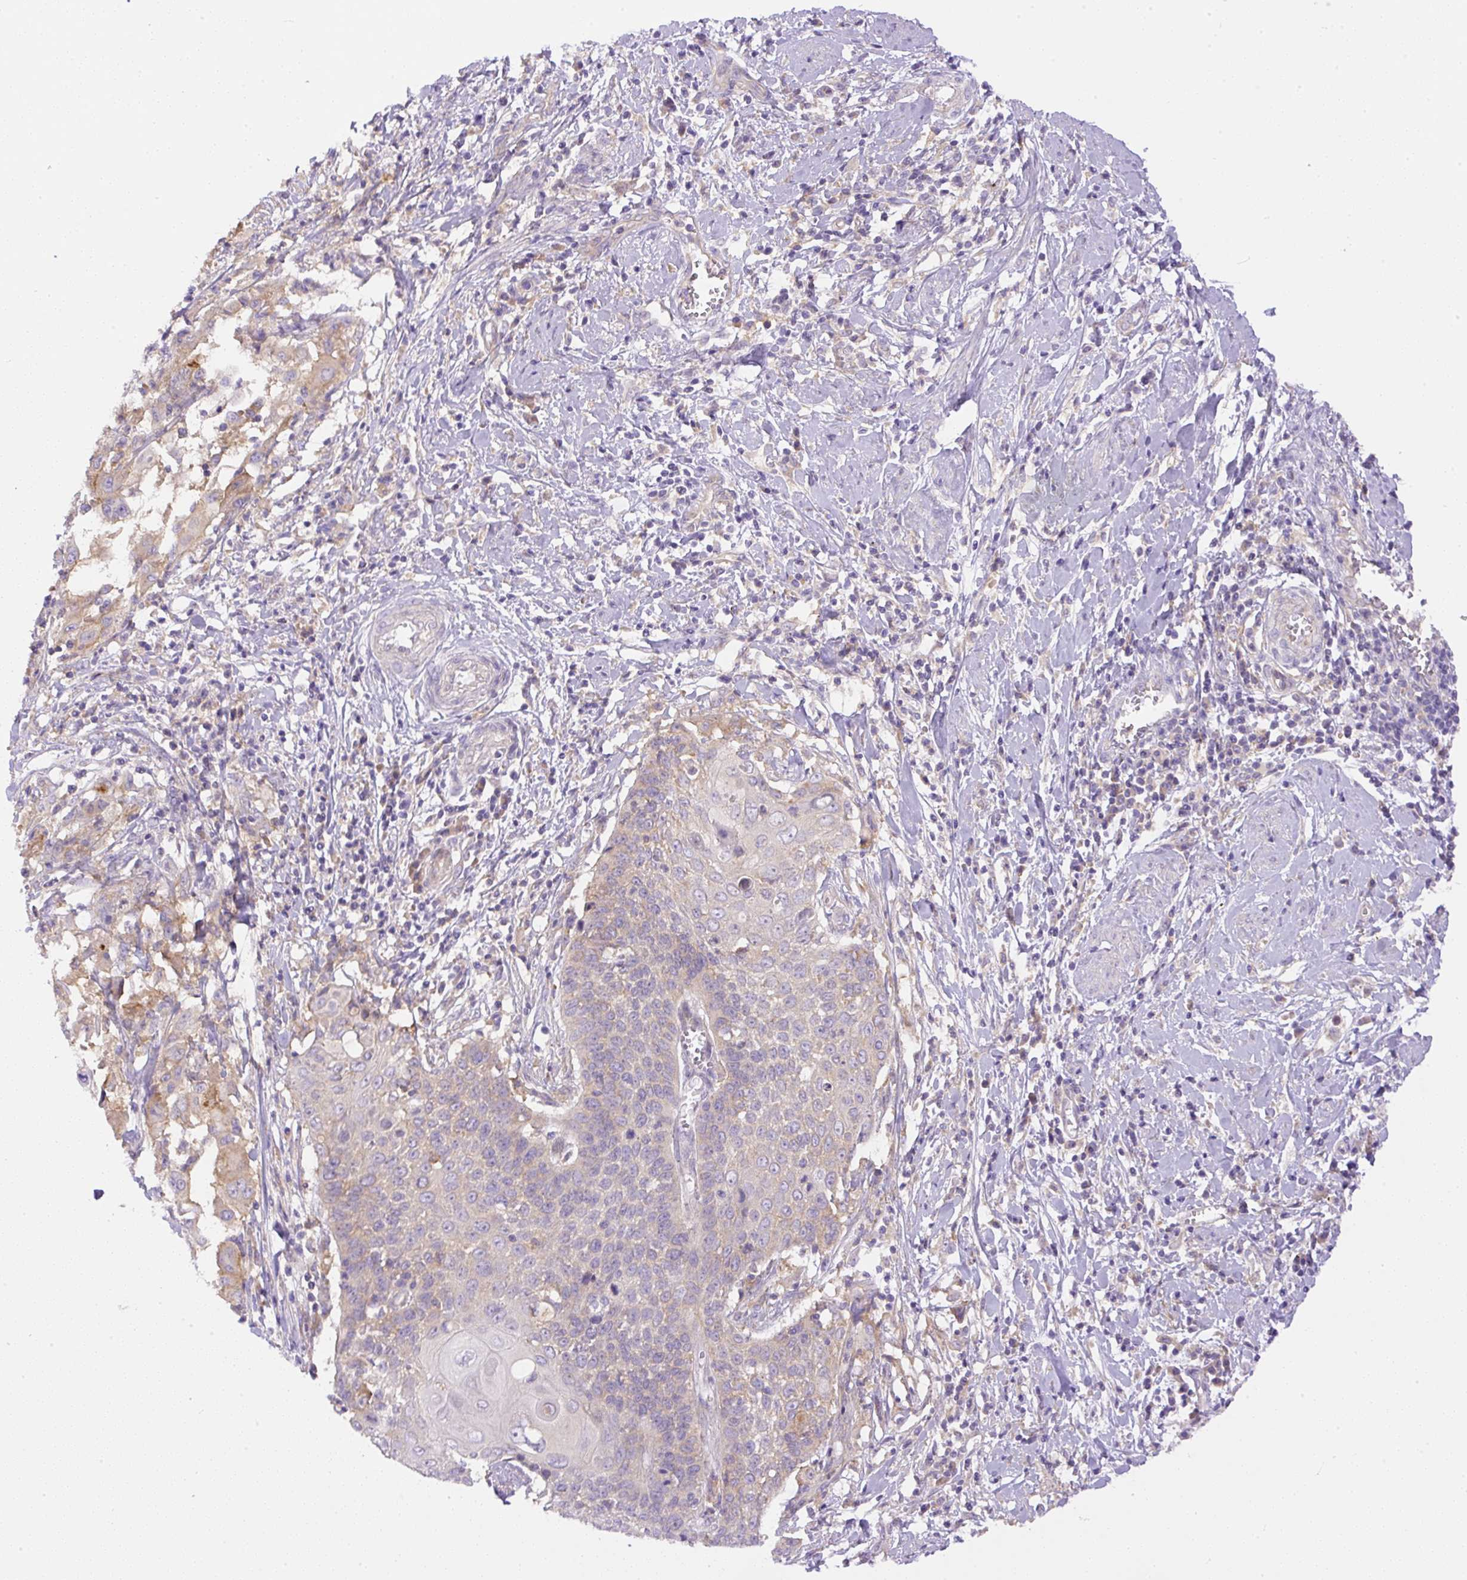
{"staining": {"intensity": "weak", "quantity": "<25%", "location": "cytoplasmic/membranous"}, "tissue": "cervical cancer", "cell_type": "Tumor cells", "image_type": "cancer", "snomed": [{"axis": "morphology", "description": "Squamous cell carcinoma, NOS"}, {"axis": "topography", "description": "Cervix"}], "caption": "High power microscopy photomicrograph of an IHC micrograph of cervical cancer (squamous cell carcinoma), revealing no significant staining in tumor cells.", "gene": "DAPK1", "patient": {"sex": "female", "age": 39}}